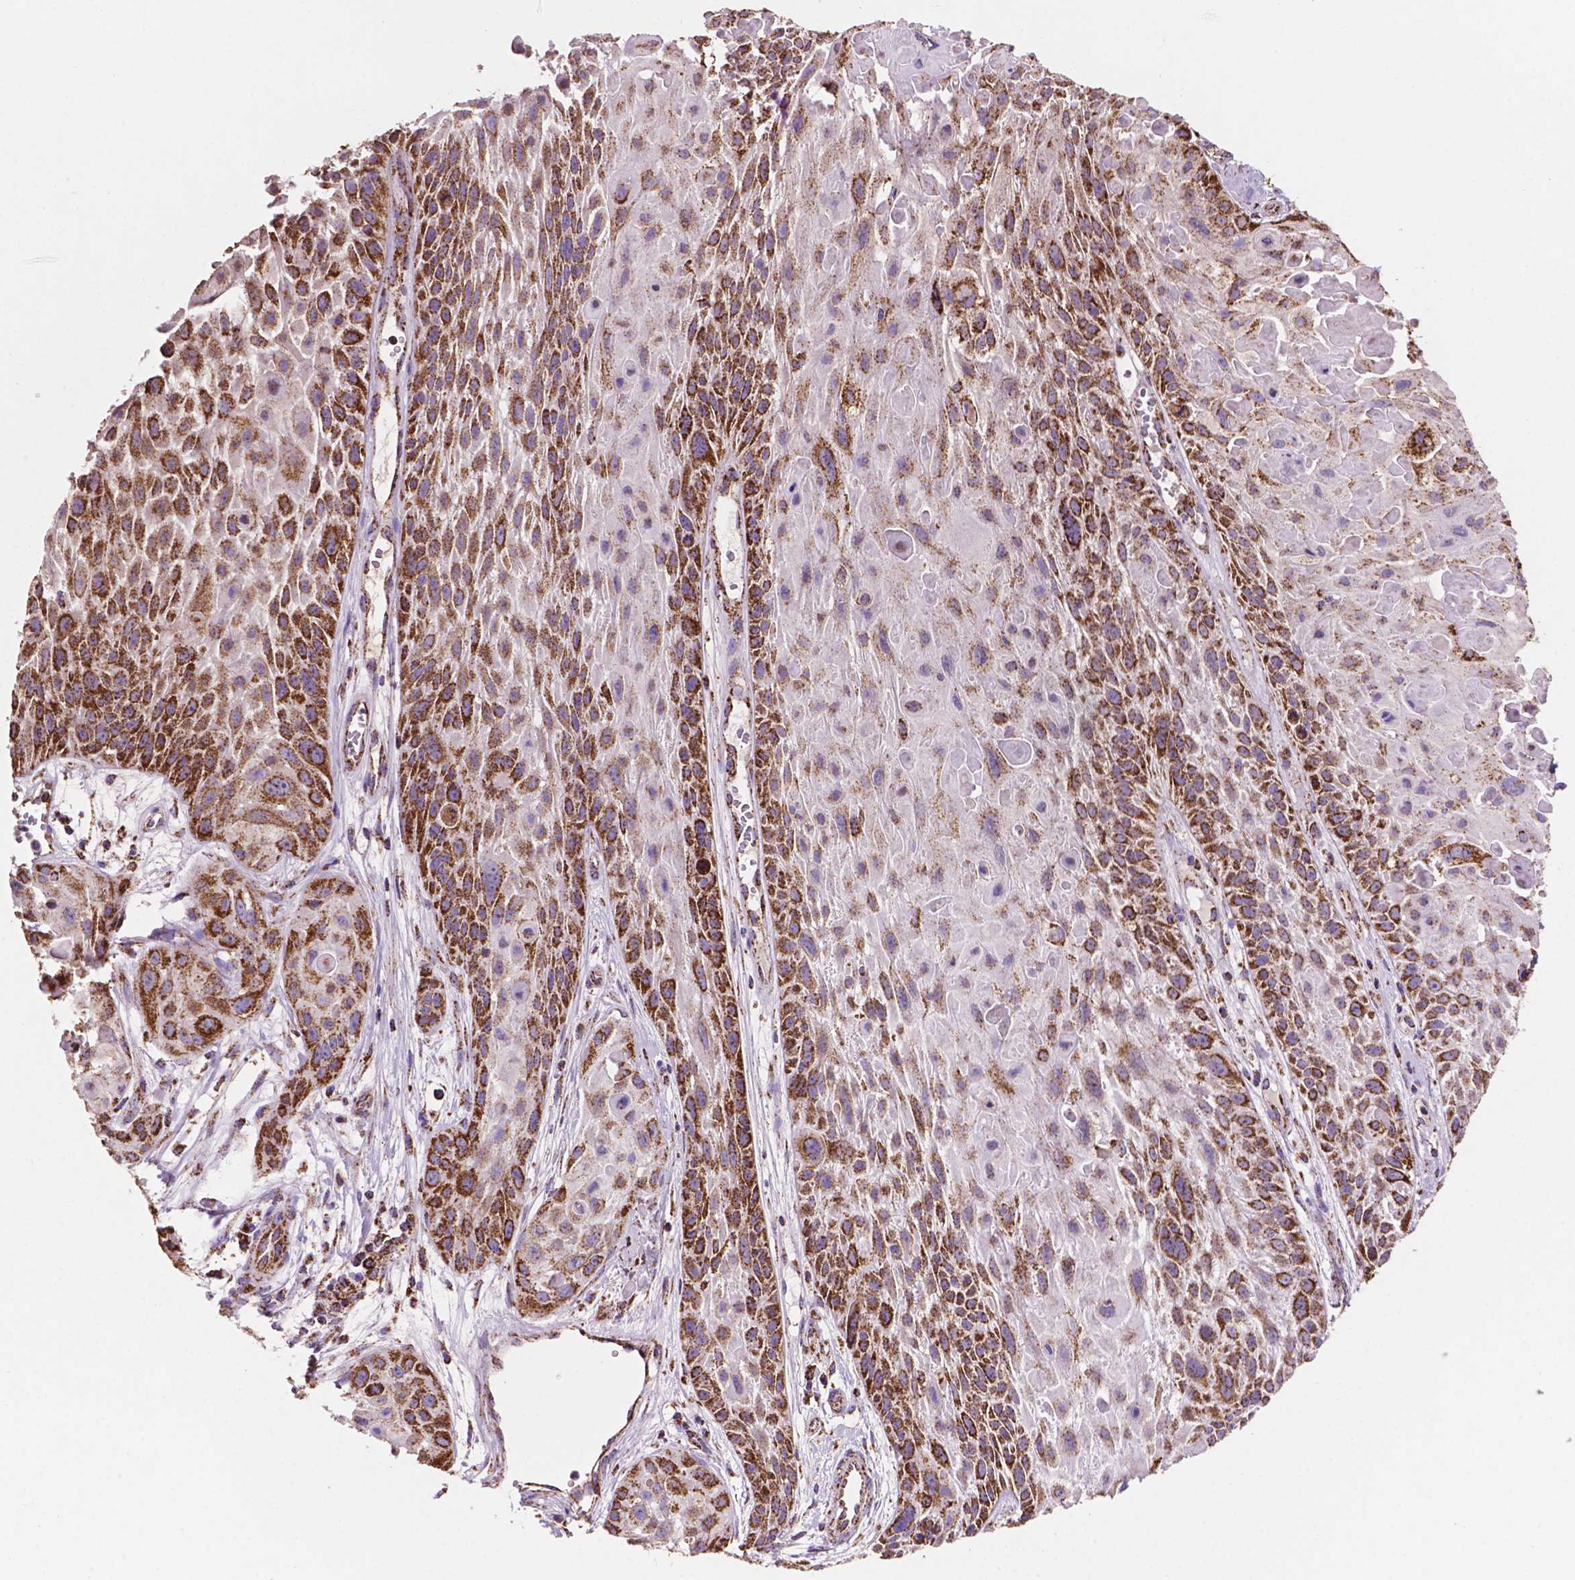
{"staining": {"intensity": "strong", "quantity": ">75%", "location": "cytoplasmic/membranous"}, "tissue": "skin cancer", "cell_type": "Tumor cells", "image_type": "cancer", "snomed": [{"axis": "morphology", "description": "Squamous cell carcinoma, NOS"}, {"axis": "topography", "description": "Skin"}, {"axis": "topography", "description": "Anal"}], "caption": "Strong cytoplasmic/membranous staining for a protein is present in approximately >75% of tumor cells of skin cancer (squamous cell carcinoma) using IHC.", "gene": "HSPD1", "patient": {"sex": "female", "age": 75}}